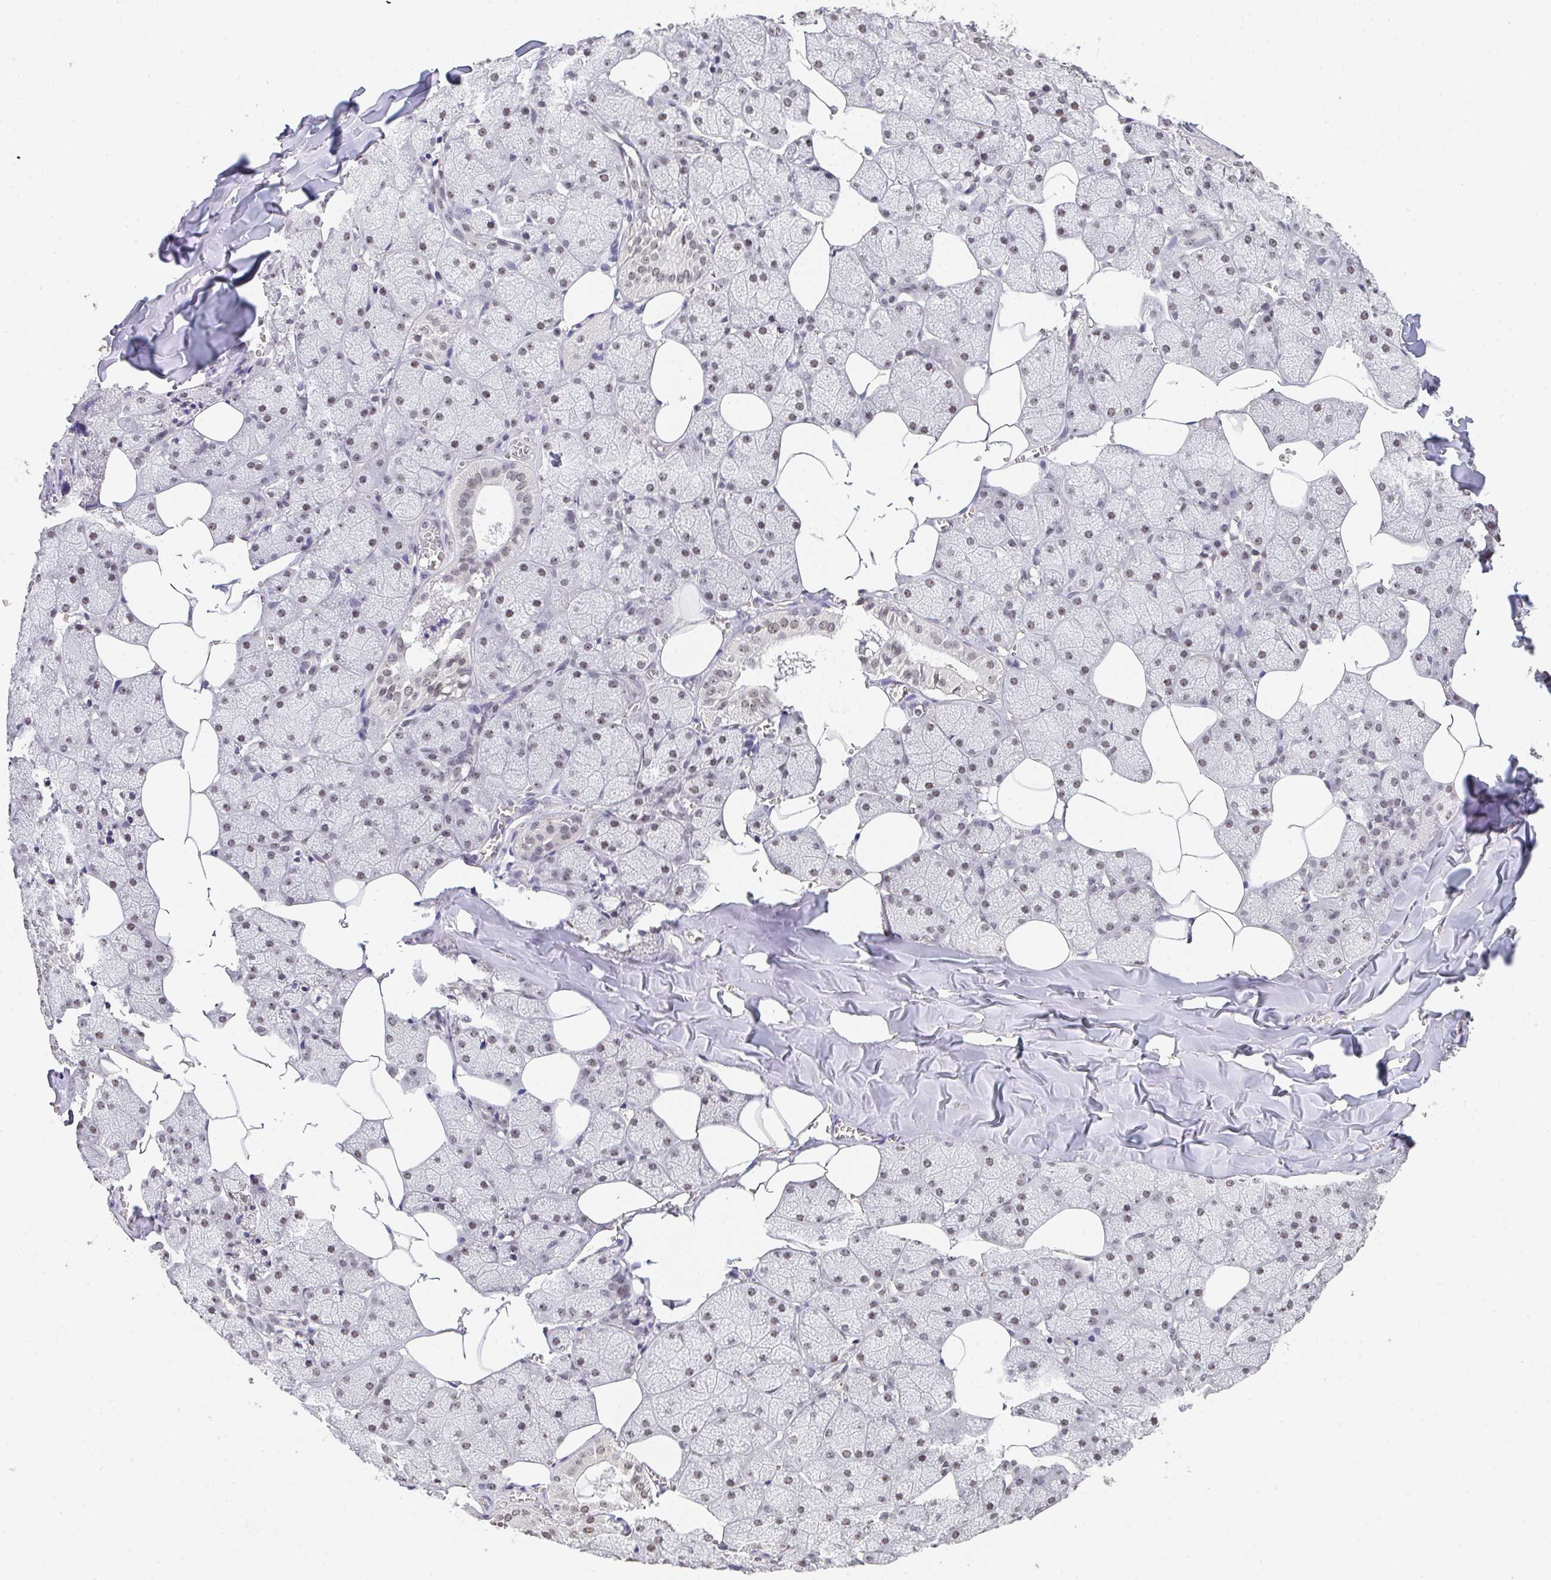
{"staining": {"intensity": "weak", "quantity": ">75%", "location": "nuclear"}, "tissue": "salivary gland", "cell_type": "Glandular cells", "image_type": "normal", "snomed": [{"axis": "morphology", "description": "Normal tissue, NOS"}, {"axis": "topography", "description": "Salivary gland"}, {"axis": "topography", "description": "Peripheral nerve tissue"}], "caption": "Immunohistochemistry staining of normal salivary gland, which displays low levels of weak nuclear positivity in approximately >75% of glandular cells indicating weak nuclear protein expression. The staining was performed using DAB (brown) for protein detection and nuclei were counterstained in hematoxylin (blue).", "gene": "DKC1", "patient": {"sex": "male", "age": 38}}